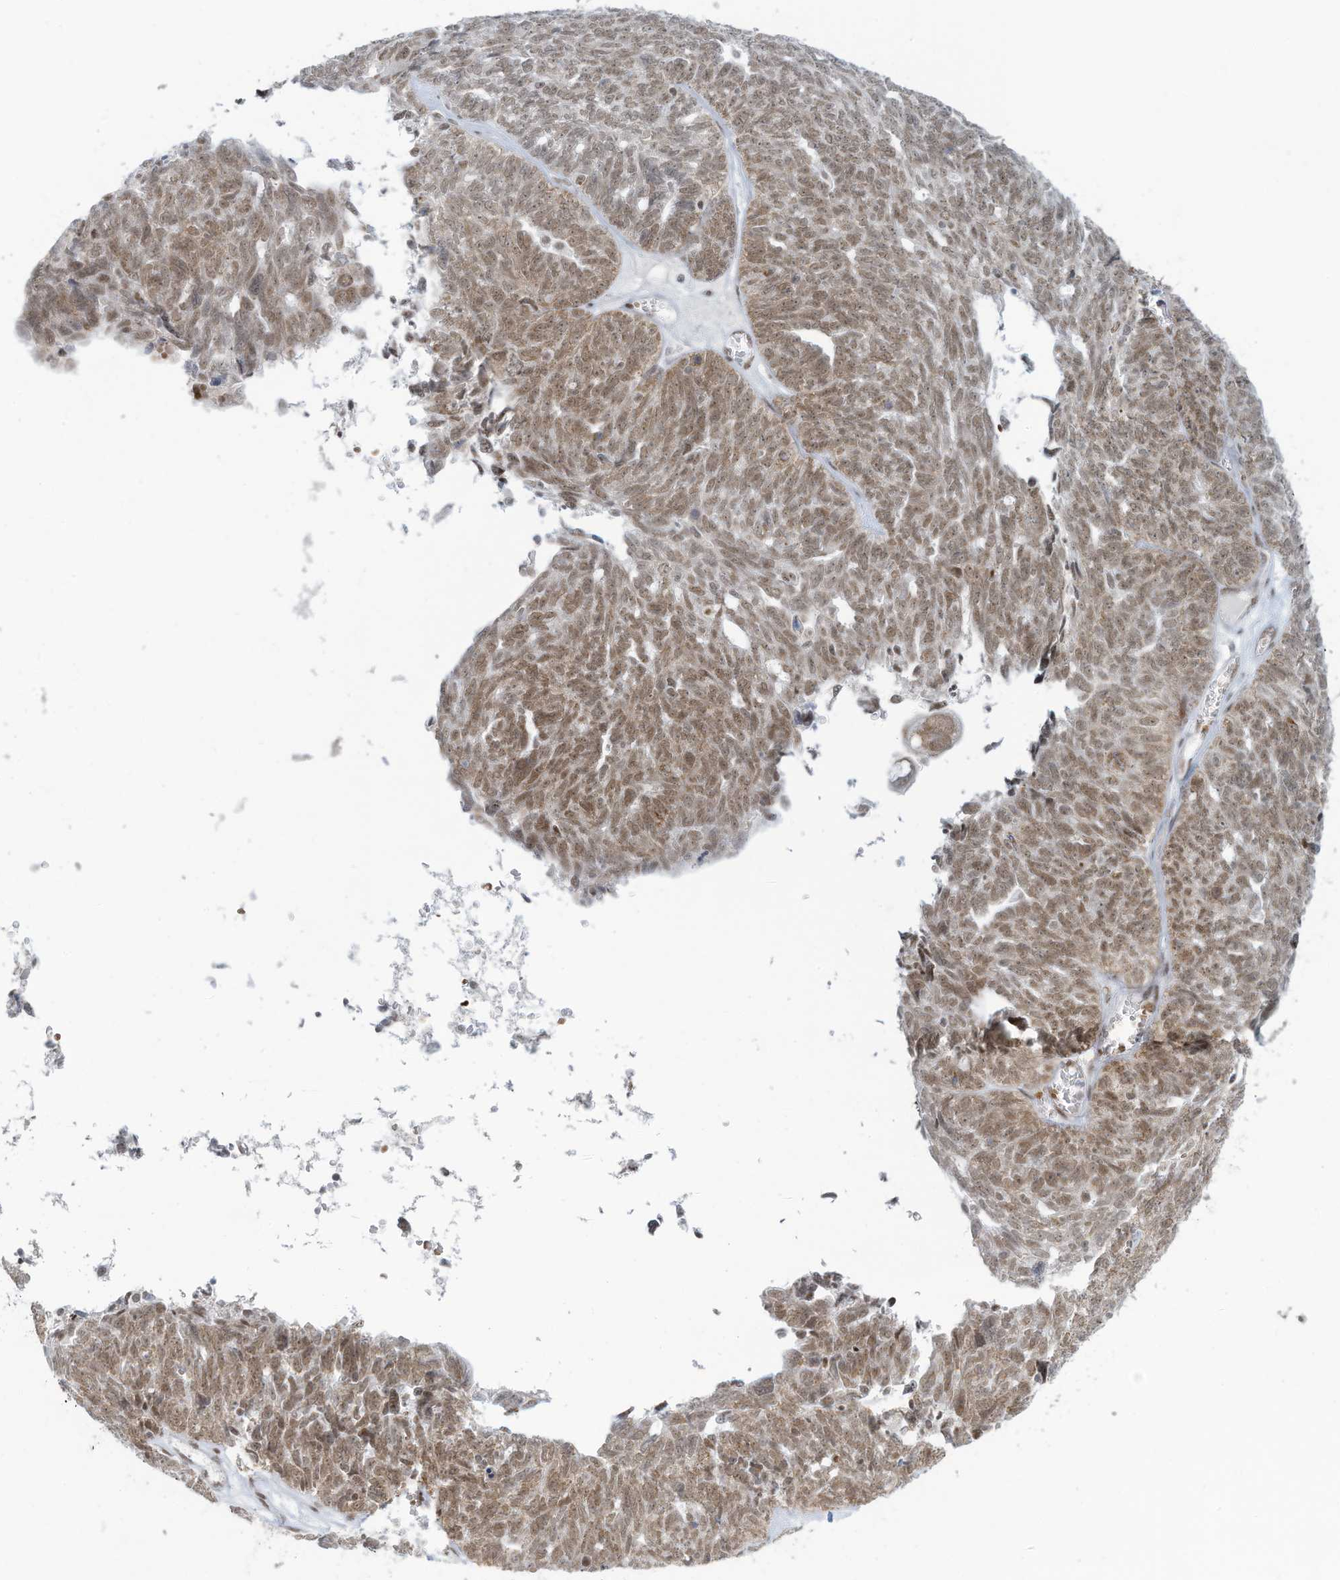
{"staining": {"intensity": "moderate", "quantity": ">75%", "location": "cytoplasmic/membranous,nuclear"}, "tissue": "ovarian cancer", "cell_type": "Tumor cells", "image_type": "cancer", "snomed": [{"axis": "morphology", "description": "Cystadenocarcinoma, serous, NOS"}, {"axis": "topography", "description": "Ovary"}], "caption": "Human serous cystadenocarcinoma (ovarian) stained for a protein (brown) reveals moderate cytoplasmic/membranous and nuclear positive expression in about >75% of tumor cells.", "gene": "ECT2L", "patient": {"sex": "female", "age": 79}}